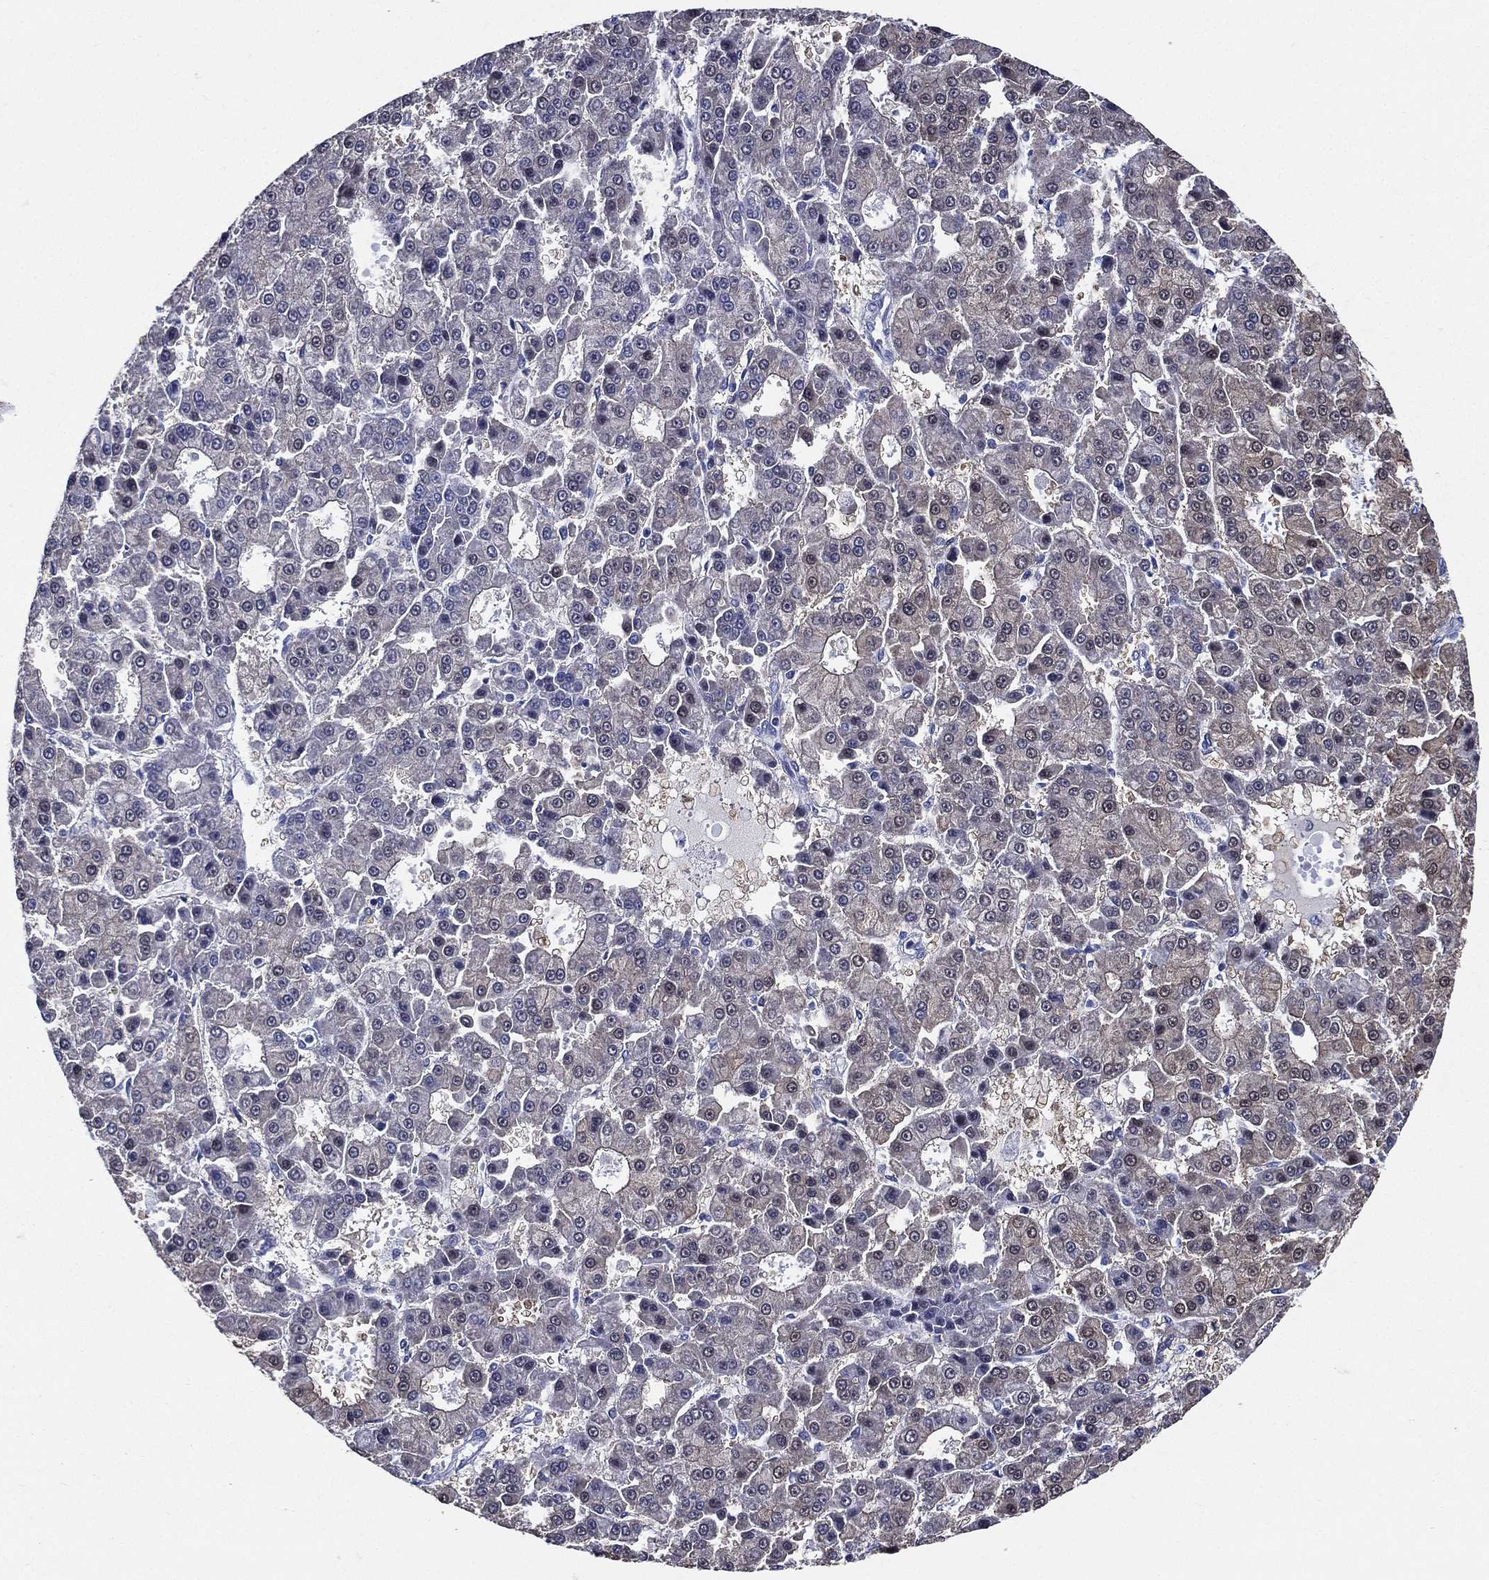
{"staining": {"intensity": "weak", "quantity": "<25%", "location": "cytoplasmic/membranous,nuclear"}, "tissue": "liver cancer", "cell_type": "Tumor cells", "image_type": "cancer", "snomed": [{"axis": "morphology", "description": "Carcinoma, Hepatocellular, NOS"}, {"axis": "topography", "description": "Liver"}], "caption": "Immunohistochemistry (IHC) image of neoplastic tissue: hepatocellular carcinoma (liver) stained with DAB shows no significant protein staining in tumor cells. (DAB (3,3'-diaminobenzidine) immunohistochemistry with hematoxylin counter stain).", "gene": "DPYS", "patient": {"sex": "male", "age": 70}}